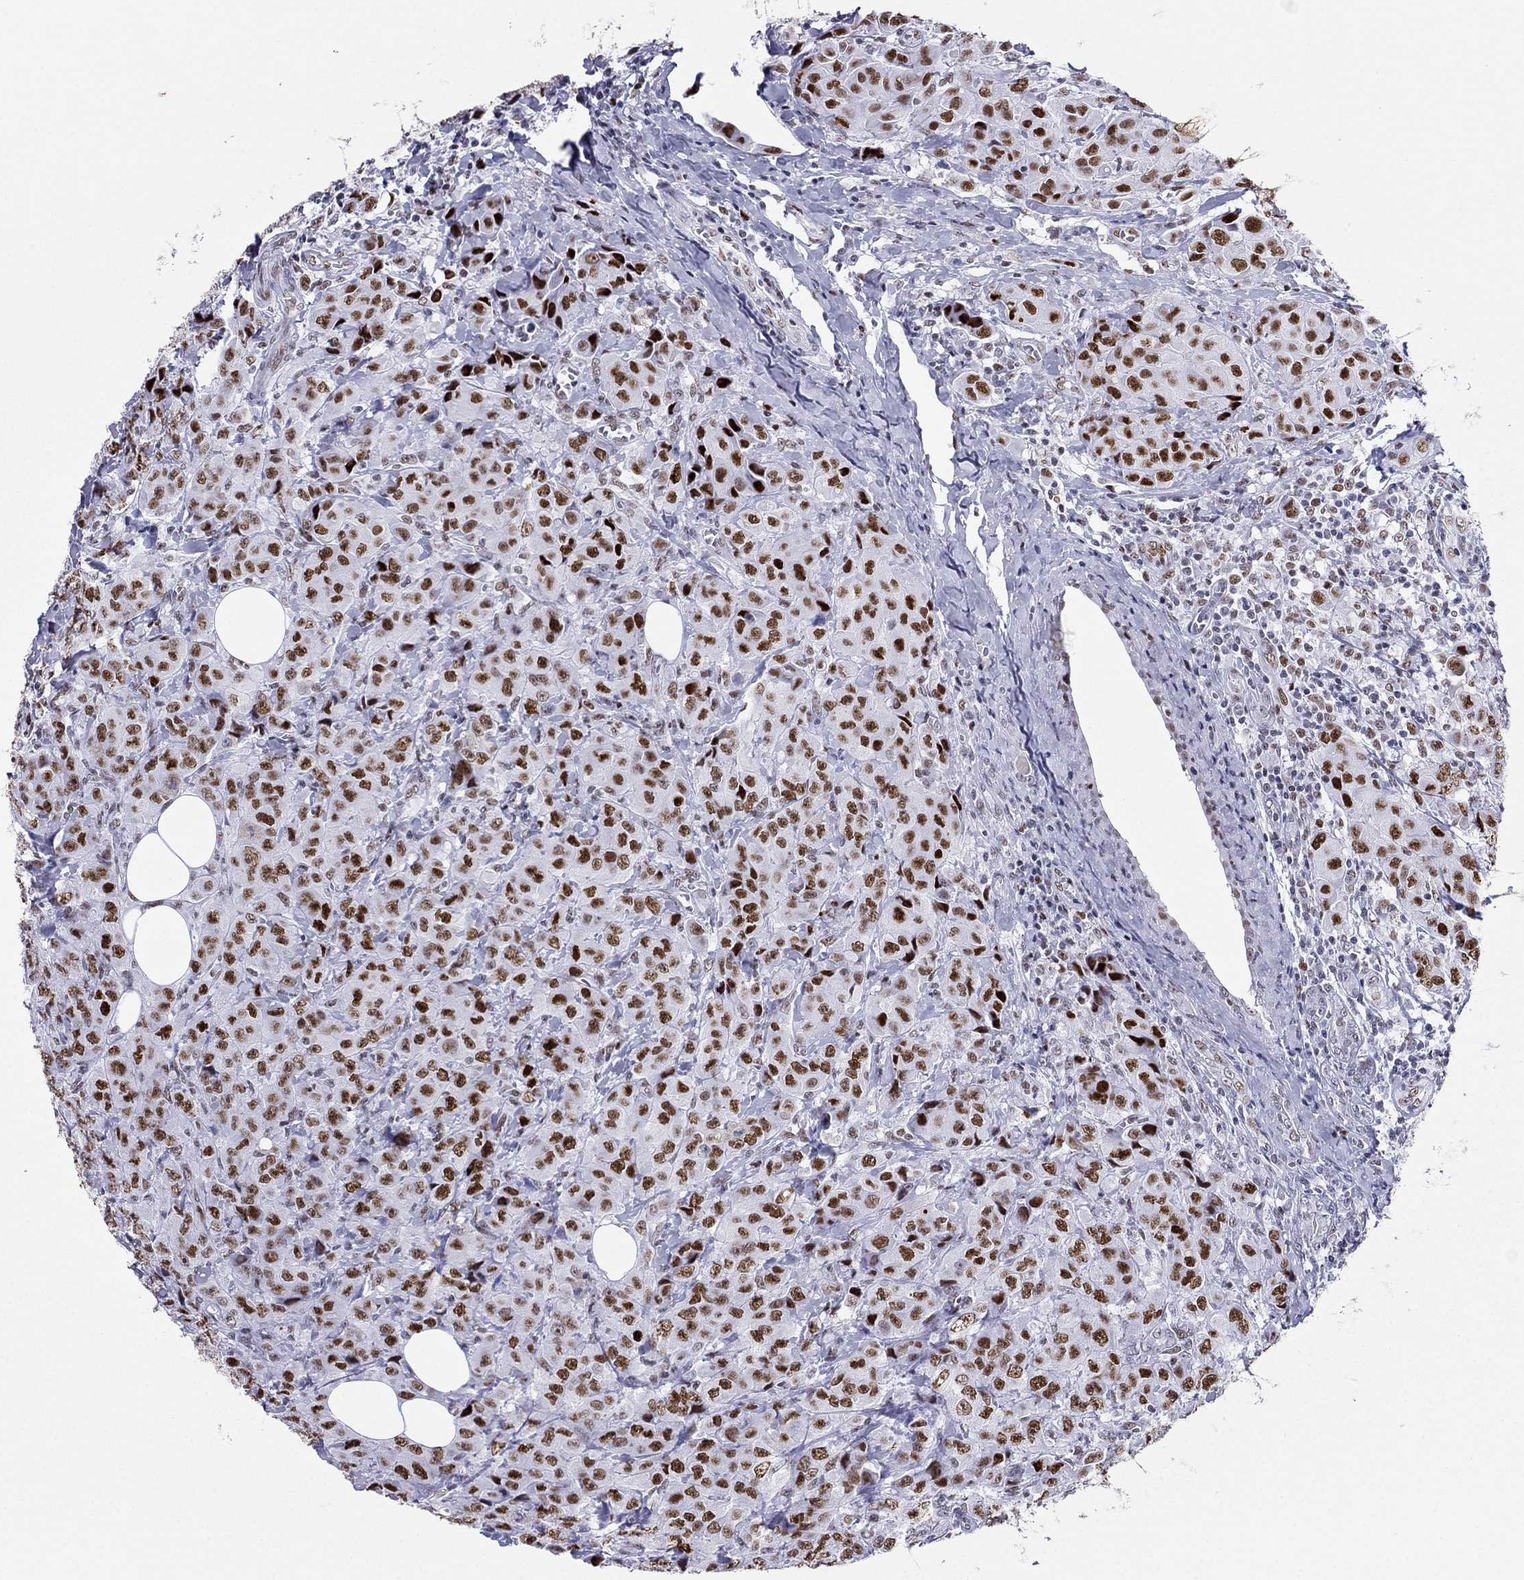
{"staining": {"intensity": "strong", "quantity": ">75%", "location": "nuclear"}, "tissue": "breast cancer", "cell_type": "Tumor cells", "image_type": "cancer", "snomed": [{"axis": "morphology", "description": "Duct carcinoma"}, {"axis": "topography", "description": "Breast"}], "caption": "IHC (DAB) staining of breast intraductal carcinoma reveals strong nuclear protein staining in approximately >75% of tumor cells.", "gene": "PPM1G", "patient": {"sex": "female", "age": 43}}